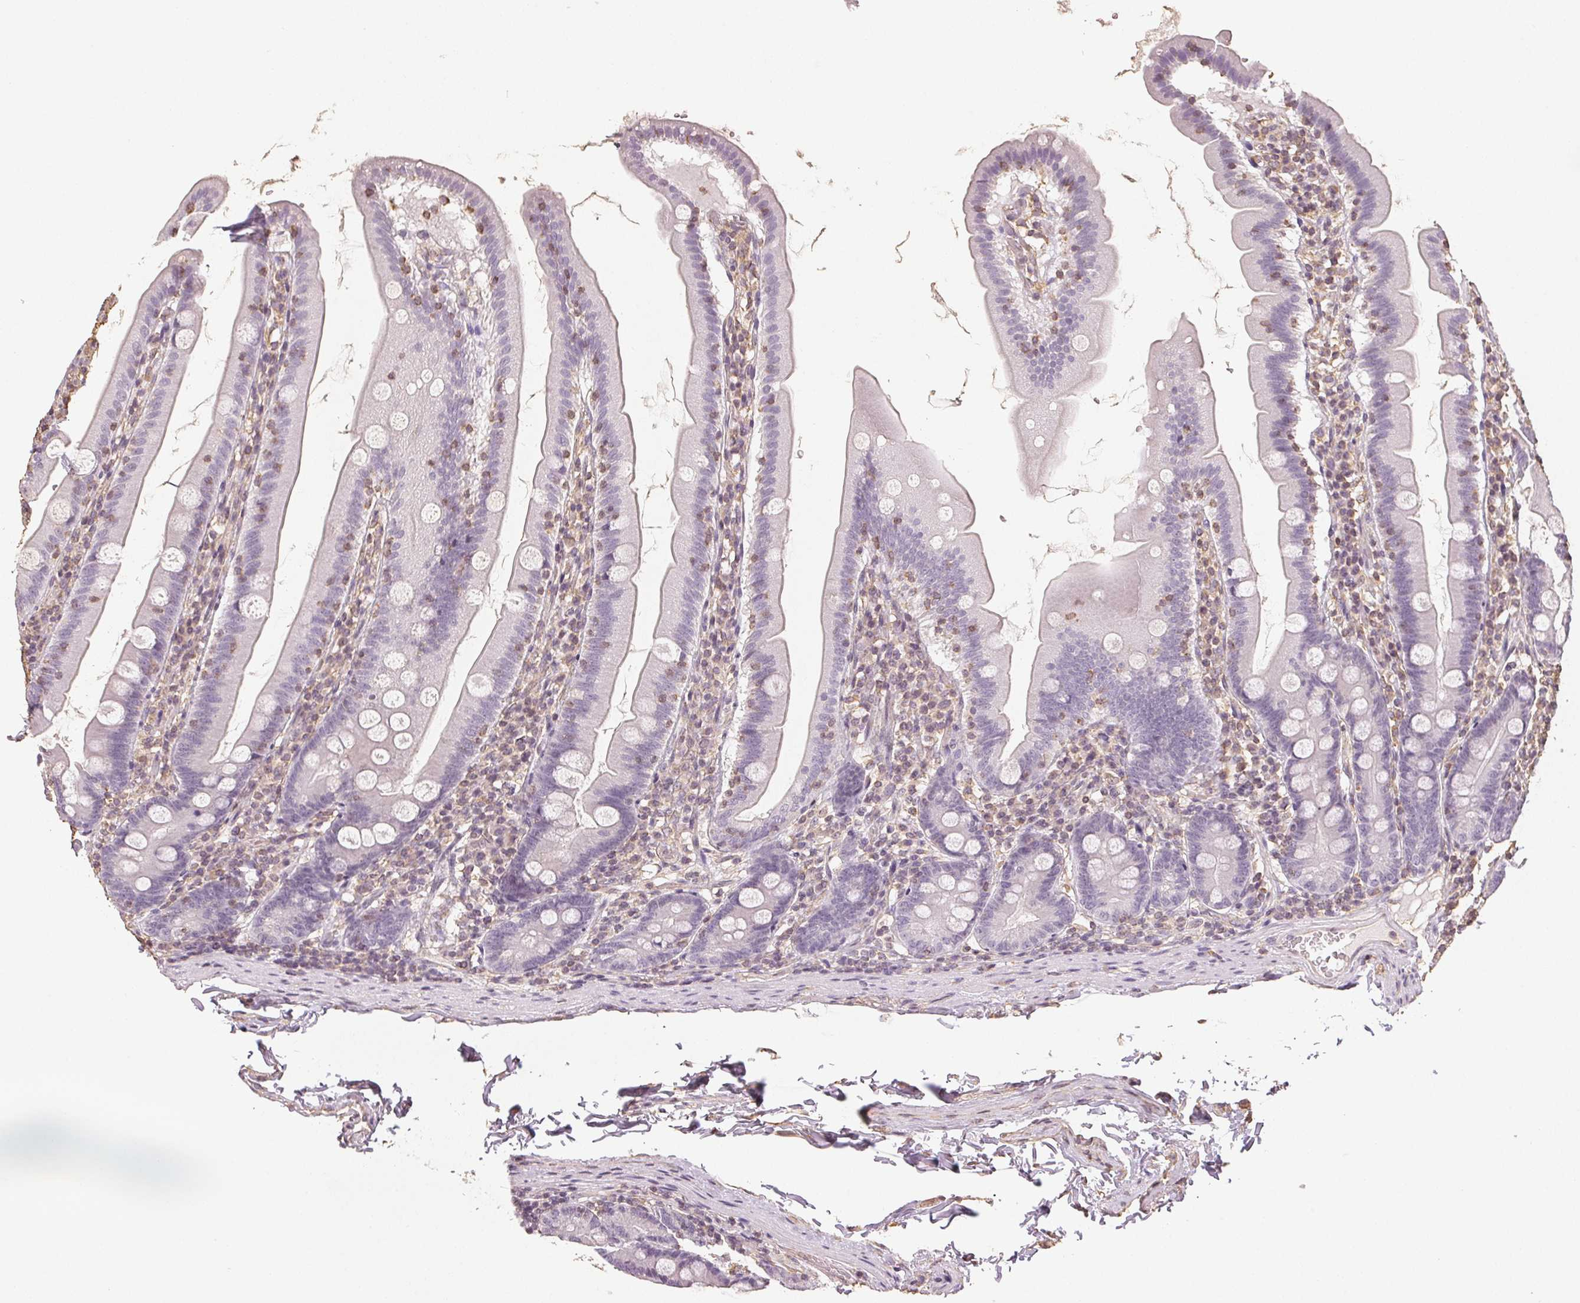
{"staining": {"intensity": "negative", "quantity": "none", "location": "none"}, "tissue": "duodenum", "cell_type": "Glandular cells", "image_type": "normal", "snomed": [{"axis": "morphology", "description": "Normal tissue, NOS"}, {"axis": "topography", "description": "Duodenum"}], "caption": "This histopathology image is of unremarkable duodenum stained with immunohistochemistry to label a protein in brown with the nuclei are counter-stained blue. There is no staining in glandular cells. (DAB immunohistochemistry (IHC), high magnification).", "gene": "COL7A1", "patient": {"sex": "female", "age": 67}}